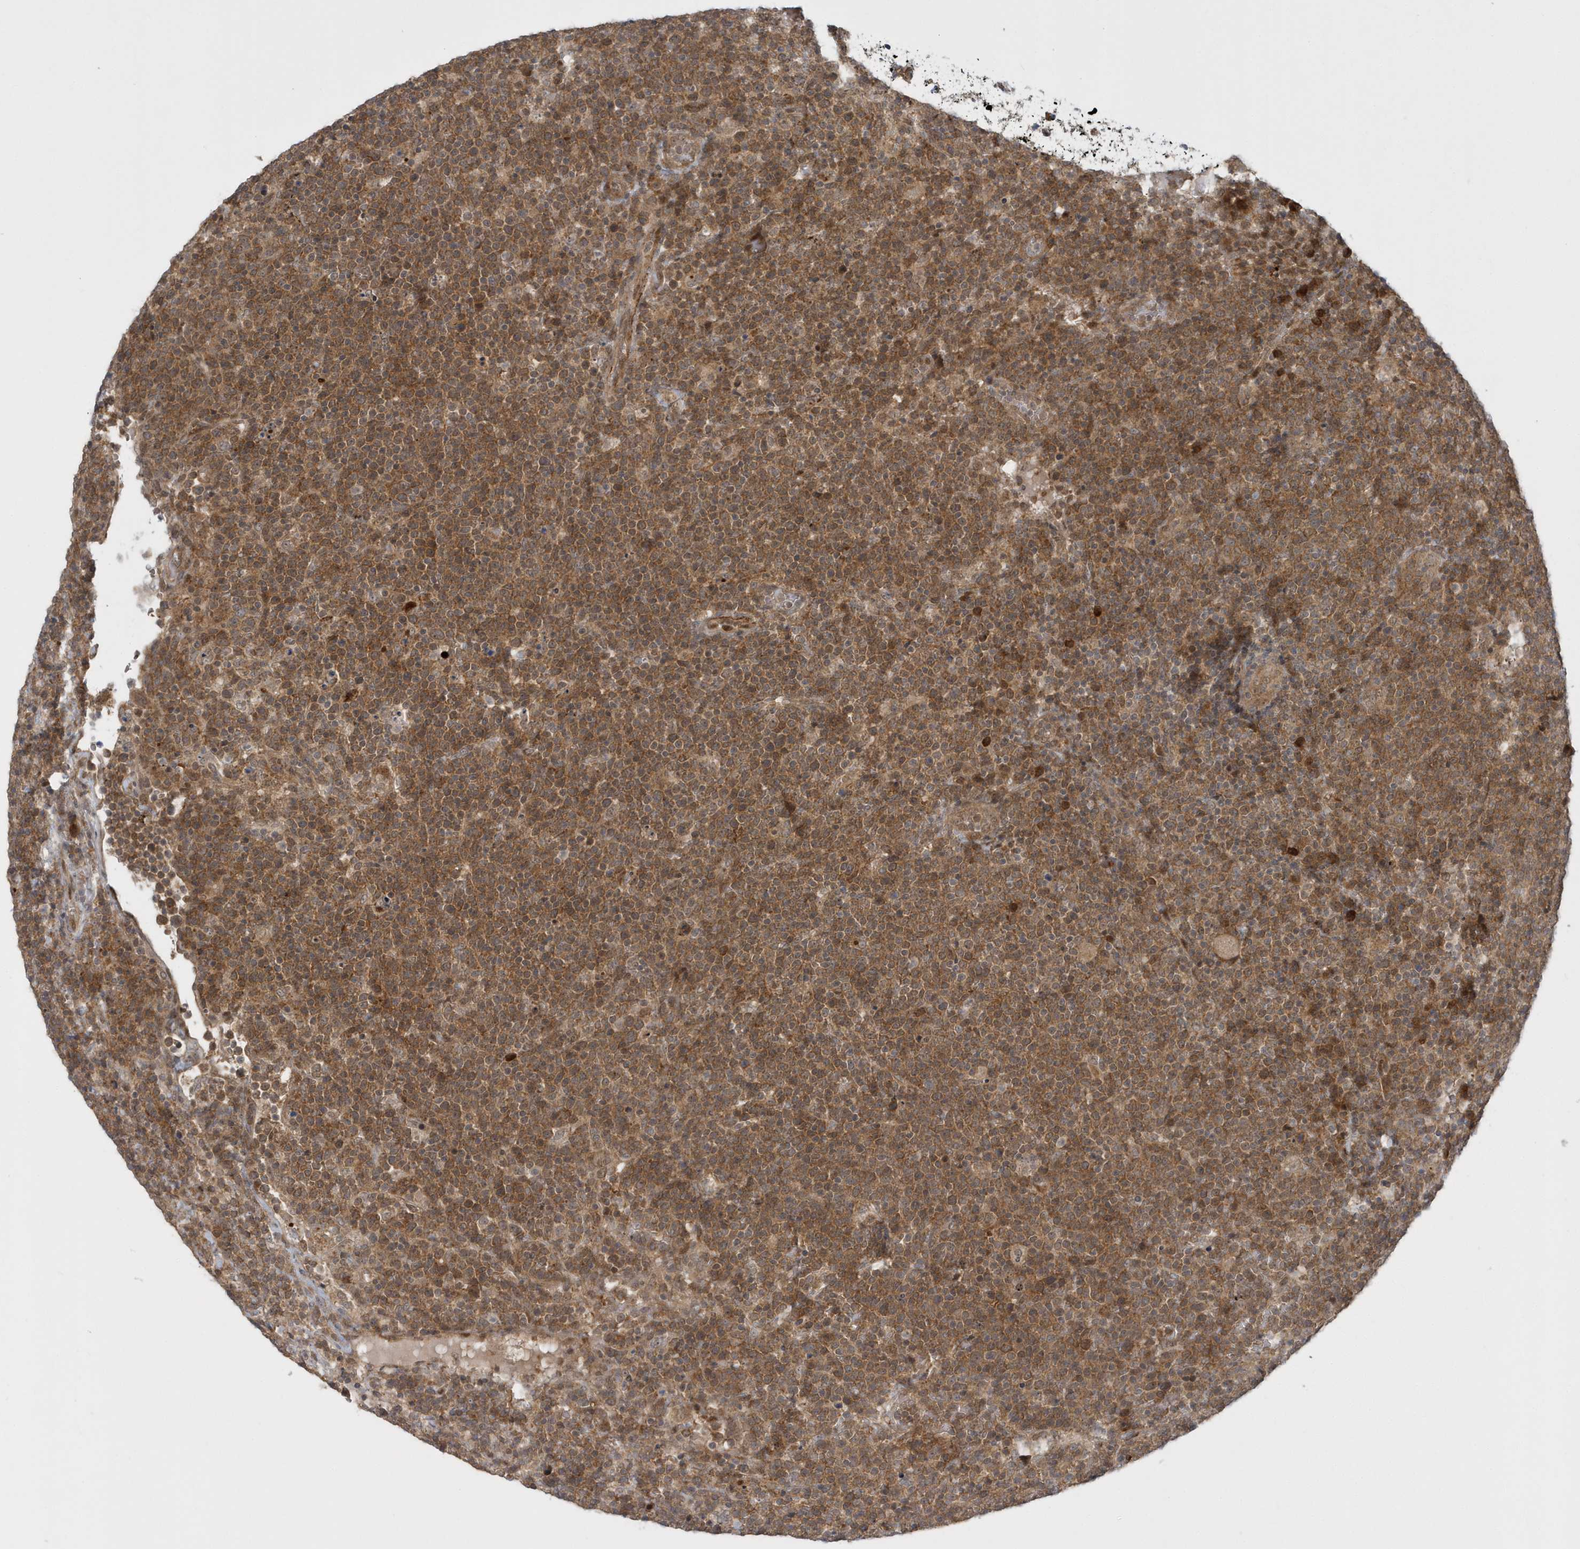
{"staining": {"intensity": "strong", "quantity": ">75%", "location": "cytoplasmic/membranous"}, "tissue": "lymphoma", "cell_type": "Tumor cells", "image_type": "cancer", "snomed": [{"axis": "morphology", "description": "Malignant lymphoma, non-Hodgkin's type, High grade"}, {"axis": "topography", "description": "Lymph node"}], "caption": "Malignant lymphoma, non-Hodgkin's type (high-grade) was stained to show a protein in brown. There is high levels of strong cytoplasmic/membranous positivity in approximately >75% of tumor cells. (DAB (3,3'-diaminobenzidine) = brown stain, brightfield microscopy at high magnification).", "gene": "ATG4A", "patient": {"sex": "male", "age": 61}}